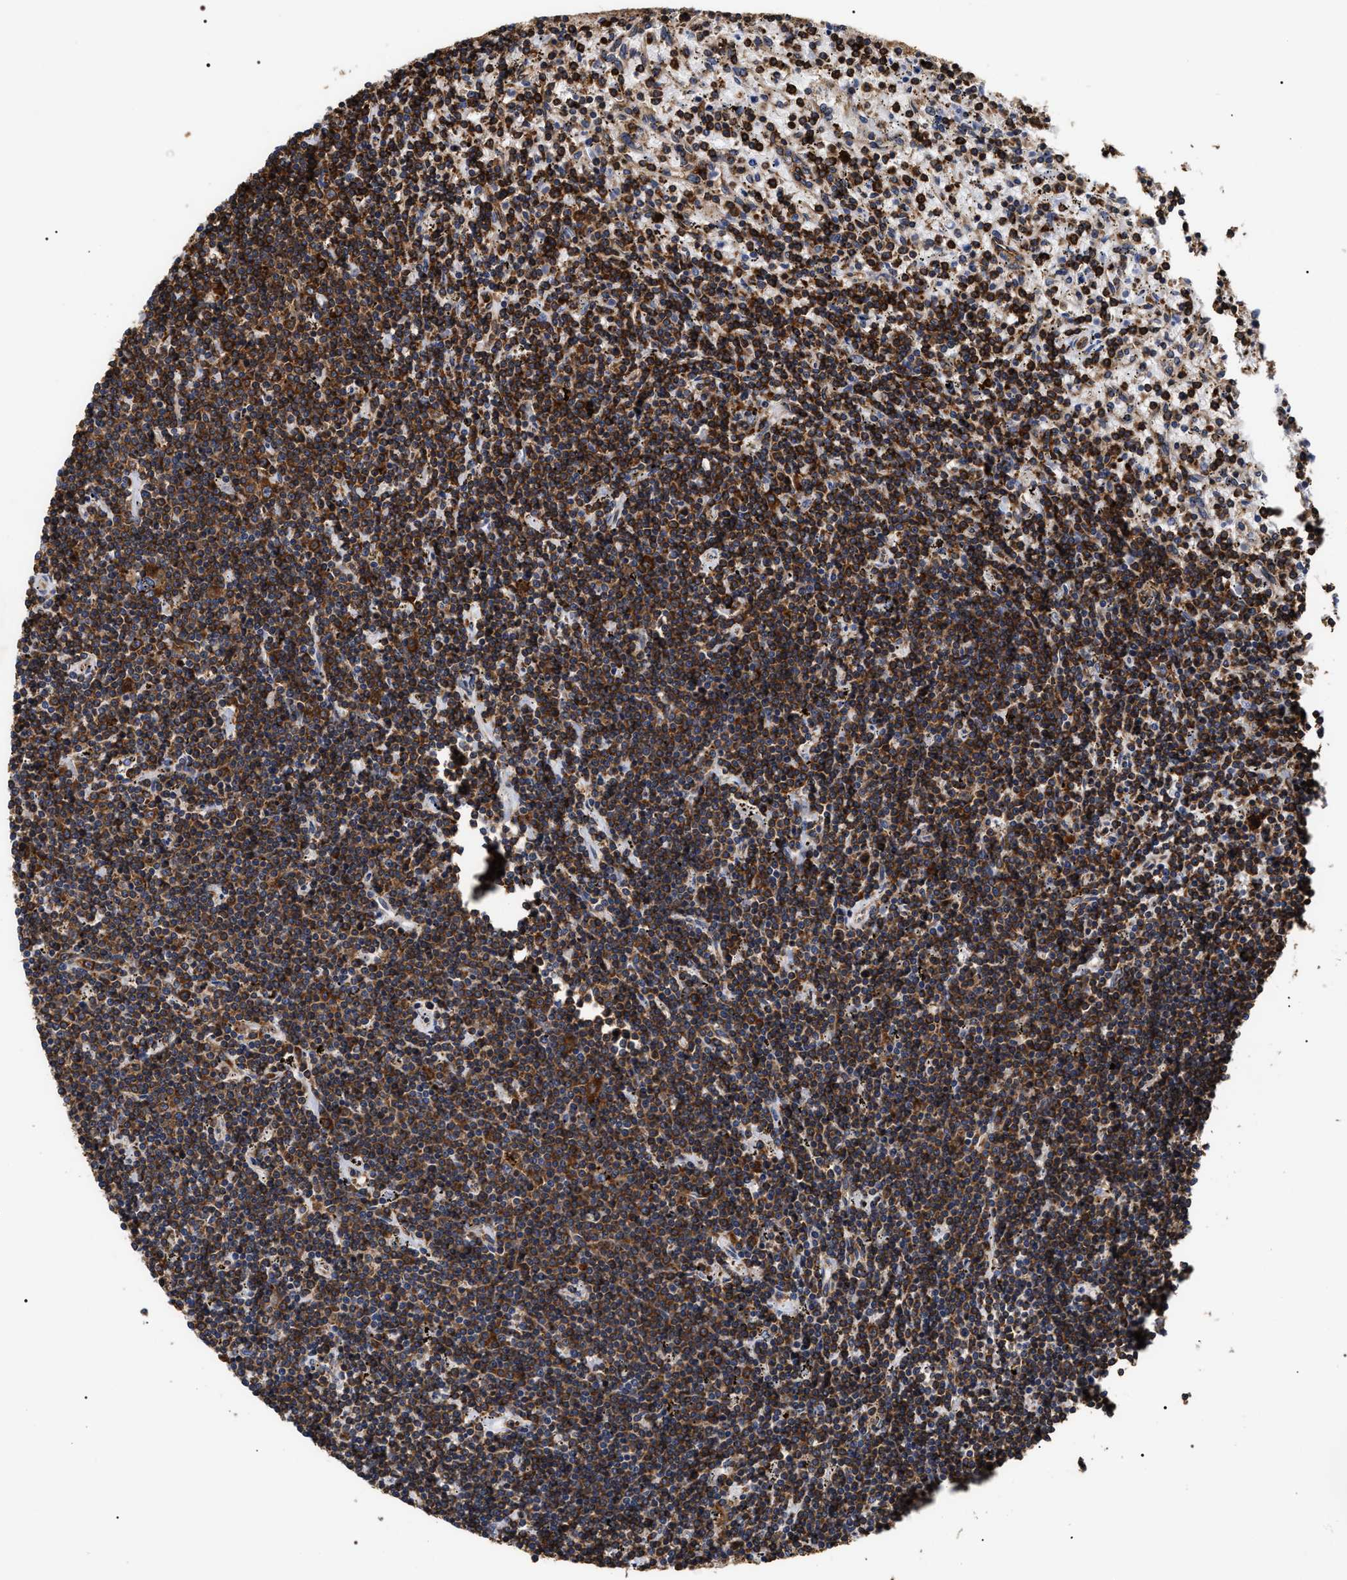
{"staining": {"intensity": "strong", "quantity": ">75%", "location": "cytoplasmic/membranous"}, "tissue": "lymphoma", "cell_type": "Tumor cells", "image_type": "cancer", "snomed": [{"axis": "morphology", "description": "Malignant lymphoma, non-Hodgkin's type, Low grade"}, {"axis": "topography", "description": "Spleen"}], "caption": "Lymphoma stained with DAB (3,3'-diaminobenzidine) immunohistochemistry (IHC) displays high levels of strong cytoplasmic/membranous staining in about >75% of tumor cells.", "gene": "SERBP1", "patient": {"sex": "male", "age": 76}}